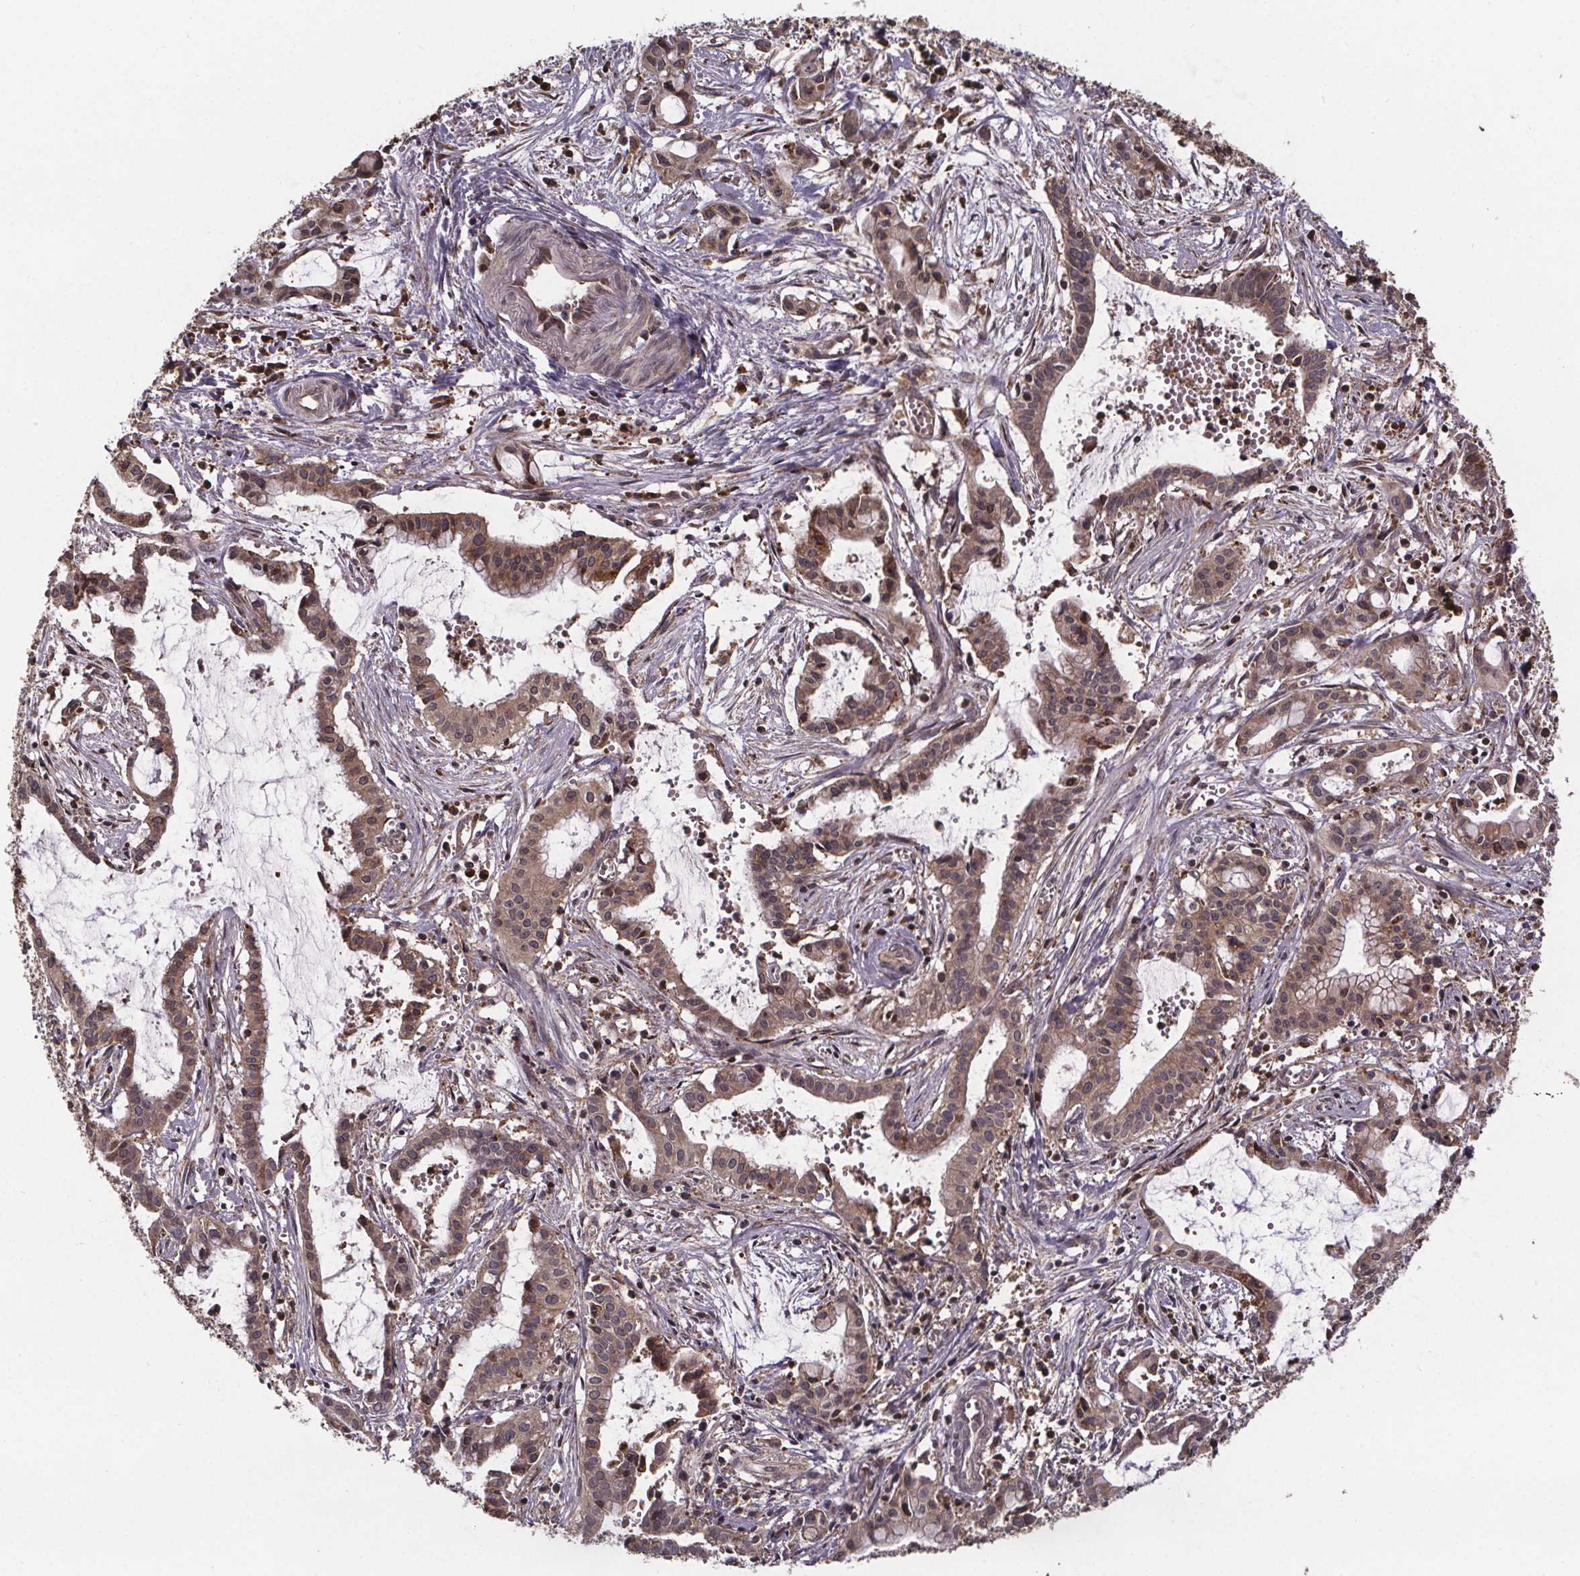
{"staining": {"intensity": "moderate", "quantity": ">75%", "location": "cytoplasmic/membranous"}, "tissue": "pancreatic cancer", "cell_type": "Tumor cells", "image_type": "cancer", "snomed": [{"axis": "morphology", "description": "Adenocarcinoma, NOS"}, {"axis": "topography", "description": "Pancreas"}], "caption": "High-power microscopy captured an IHC image of adenocarcinoma (pancreatic), revealing moderate cytoplasmic/membranous positivity in about >75% of tumor cells.", "gene": "SAT1", "patient": {"sex": "male", "age": 48}}